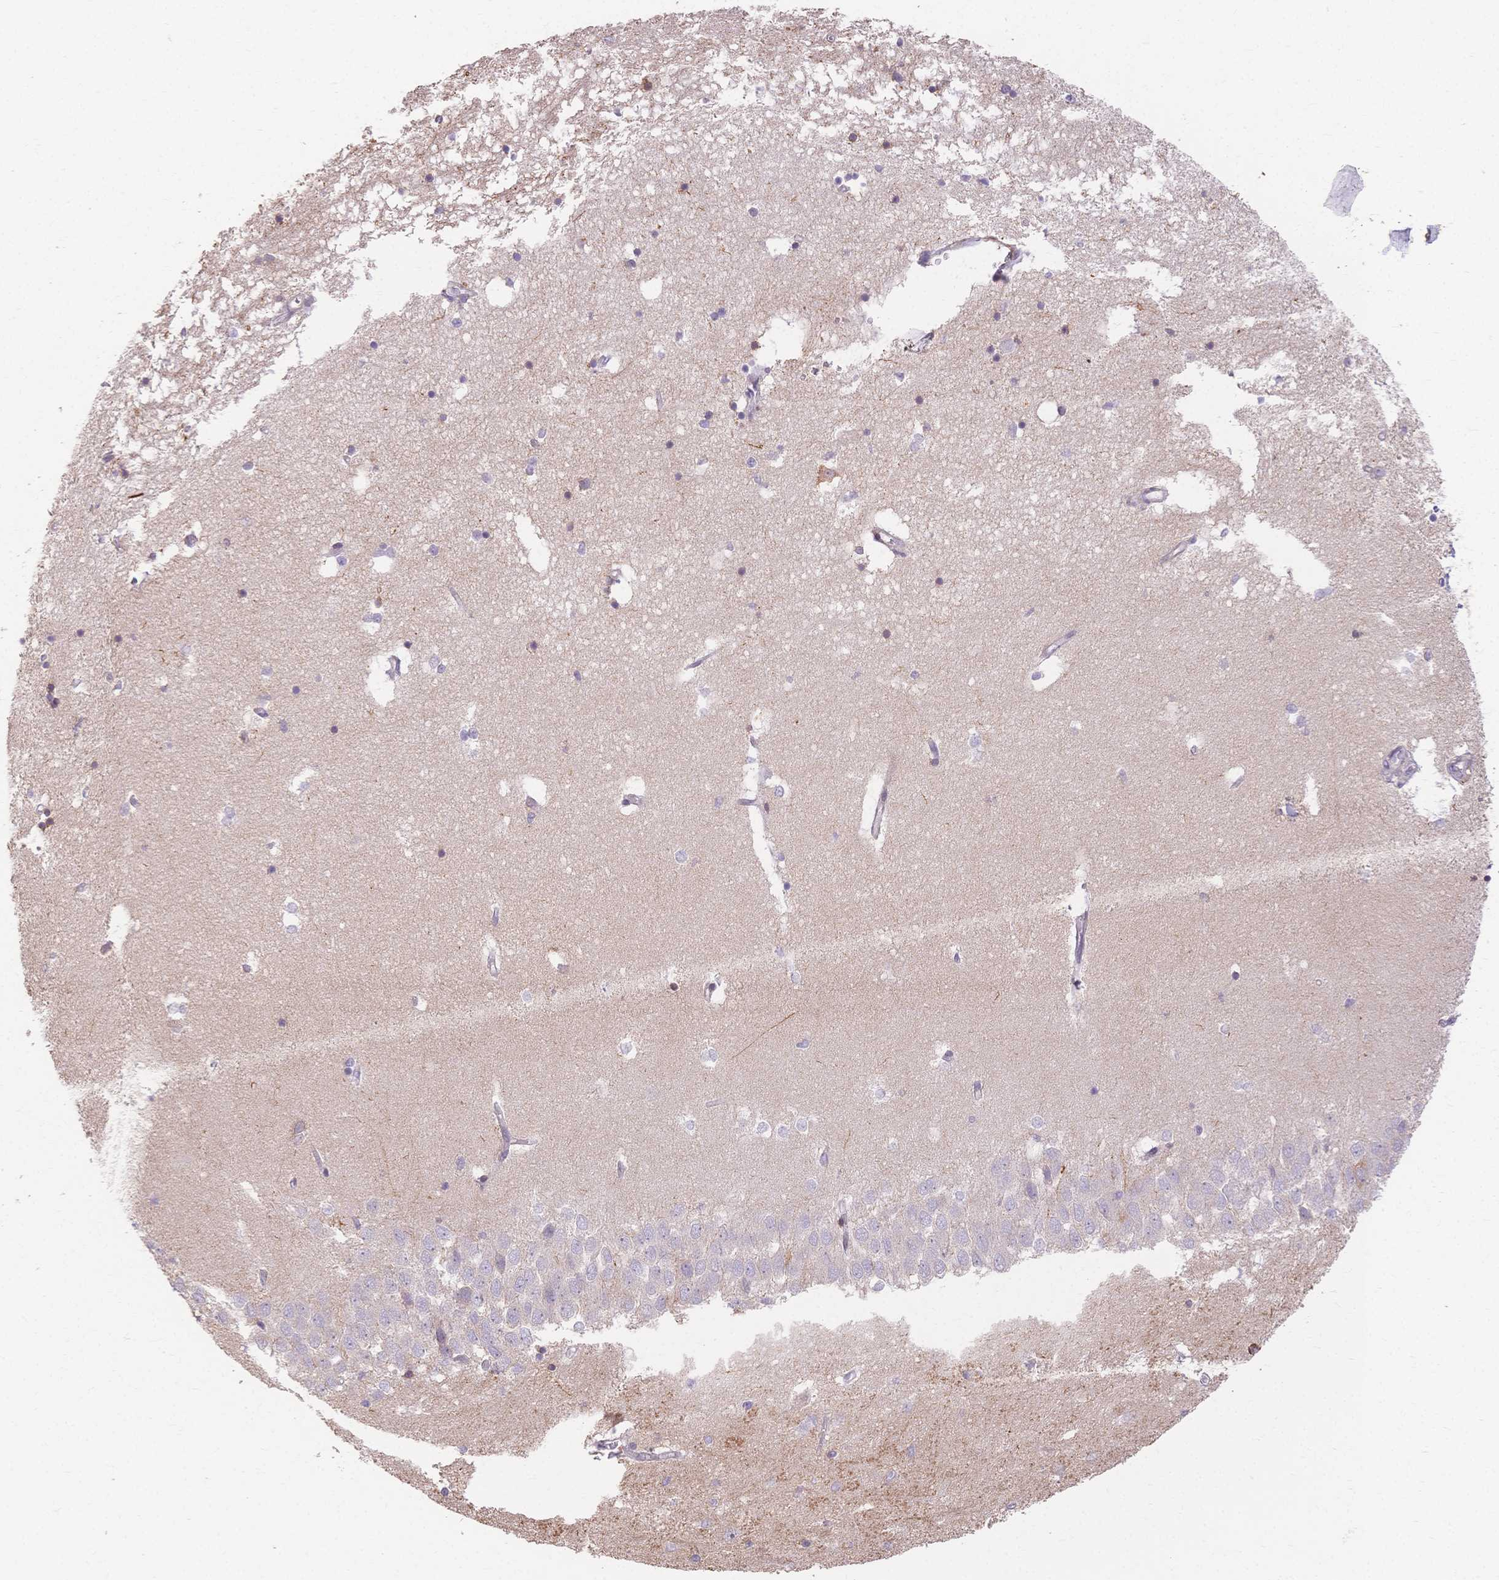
{"staining": {"intensity": "weak", "quantity": "25%-75%", "location": "cytoplasmic/membranous"}, "tissue": "hippocampus", "cell_type": "Glial cells", "image_type": "normal", "snomed": [{"axis": "morphology", "description": "Normal tissue, NOS"}, {"axis": "topography", "description": "Hippocampus"}], "caption": "The micrograph reveals immunohistochemical staining of benign hippocampus. There is weak cytoplasmic/membranous expression is present in about 25%-75% of glial cells. Nuclei are stained in blue.", "gene": "HS3ST5", "patient": {"sex": "male", "age": 58}}